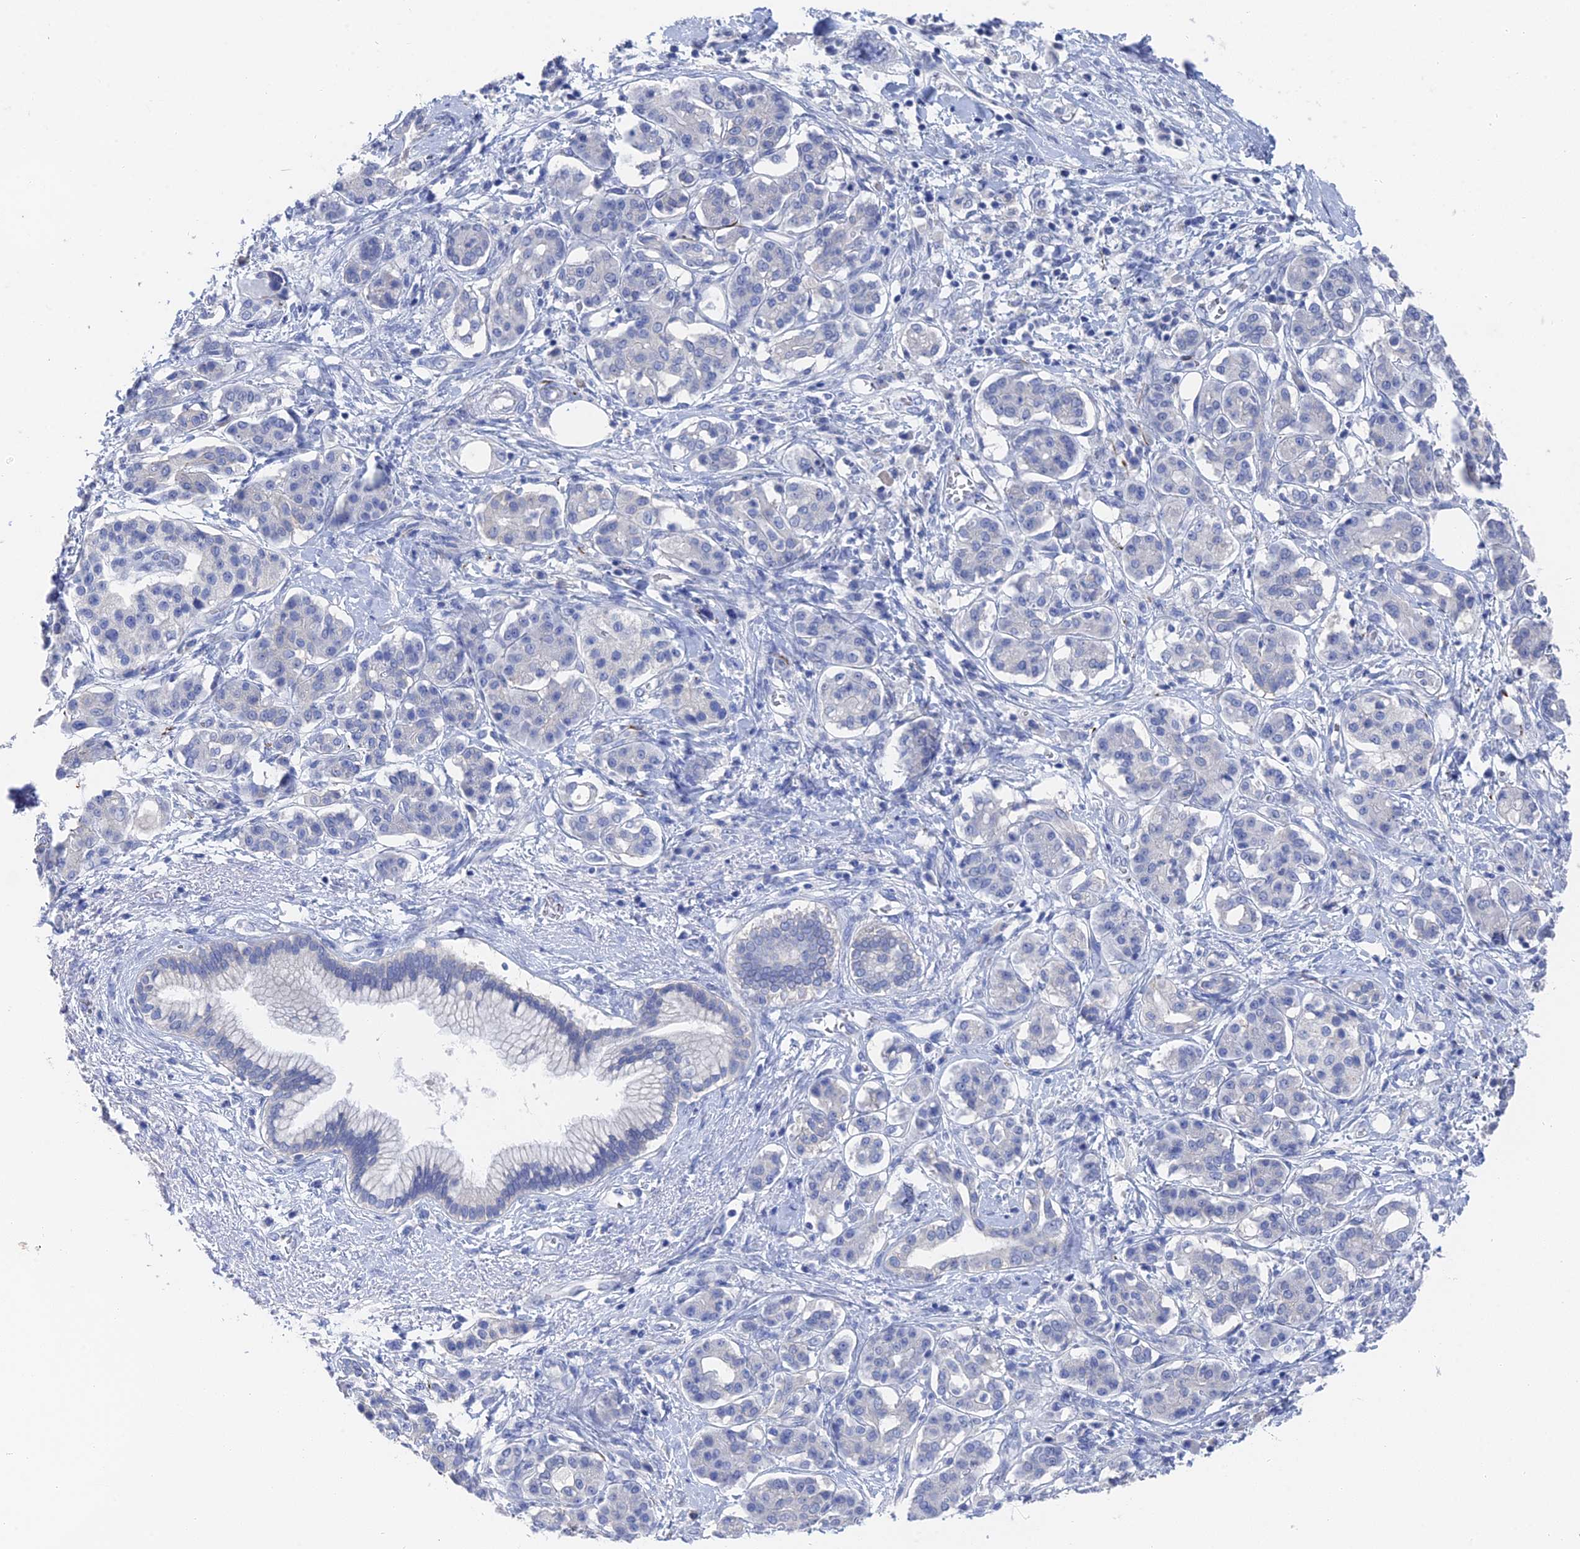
{"staining": {"intensity": "negative", "quantity": "none", "location": "none"}, "tissue": "pancreatic cancer", "cell_type": "Tumor cells", "image_type": "cancer", "snomed": [{"axis": "morphology", "description": "Adenocarcinoma, NOS"}, {"axis": "topography", "description": "Pancreas"}], "caption": "Immunohistochemical staining of human pancreatic cancer demonstrates no significant positivity in tumor cells.", "gene": "GFAP", "patient": {"sex": "female", "age": 73}}